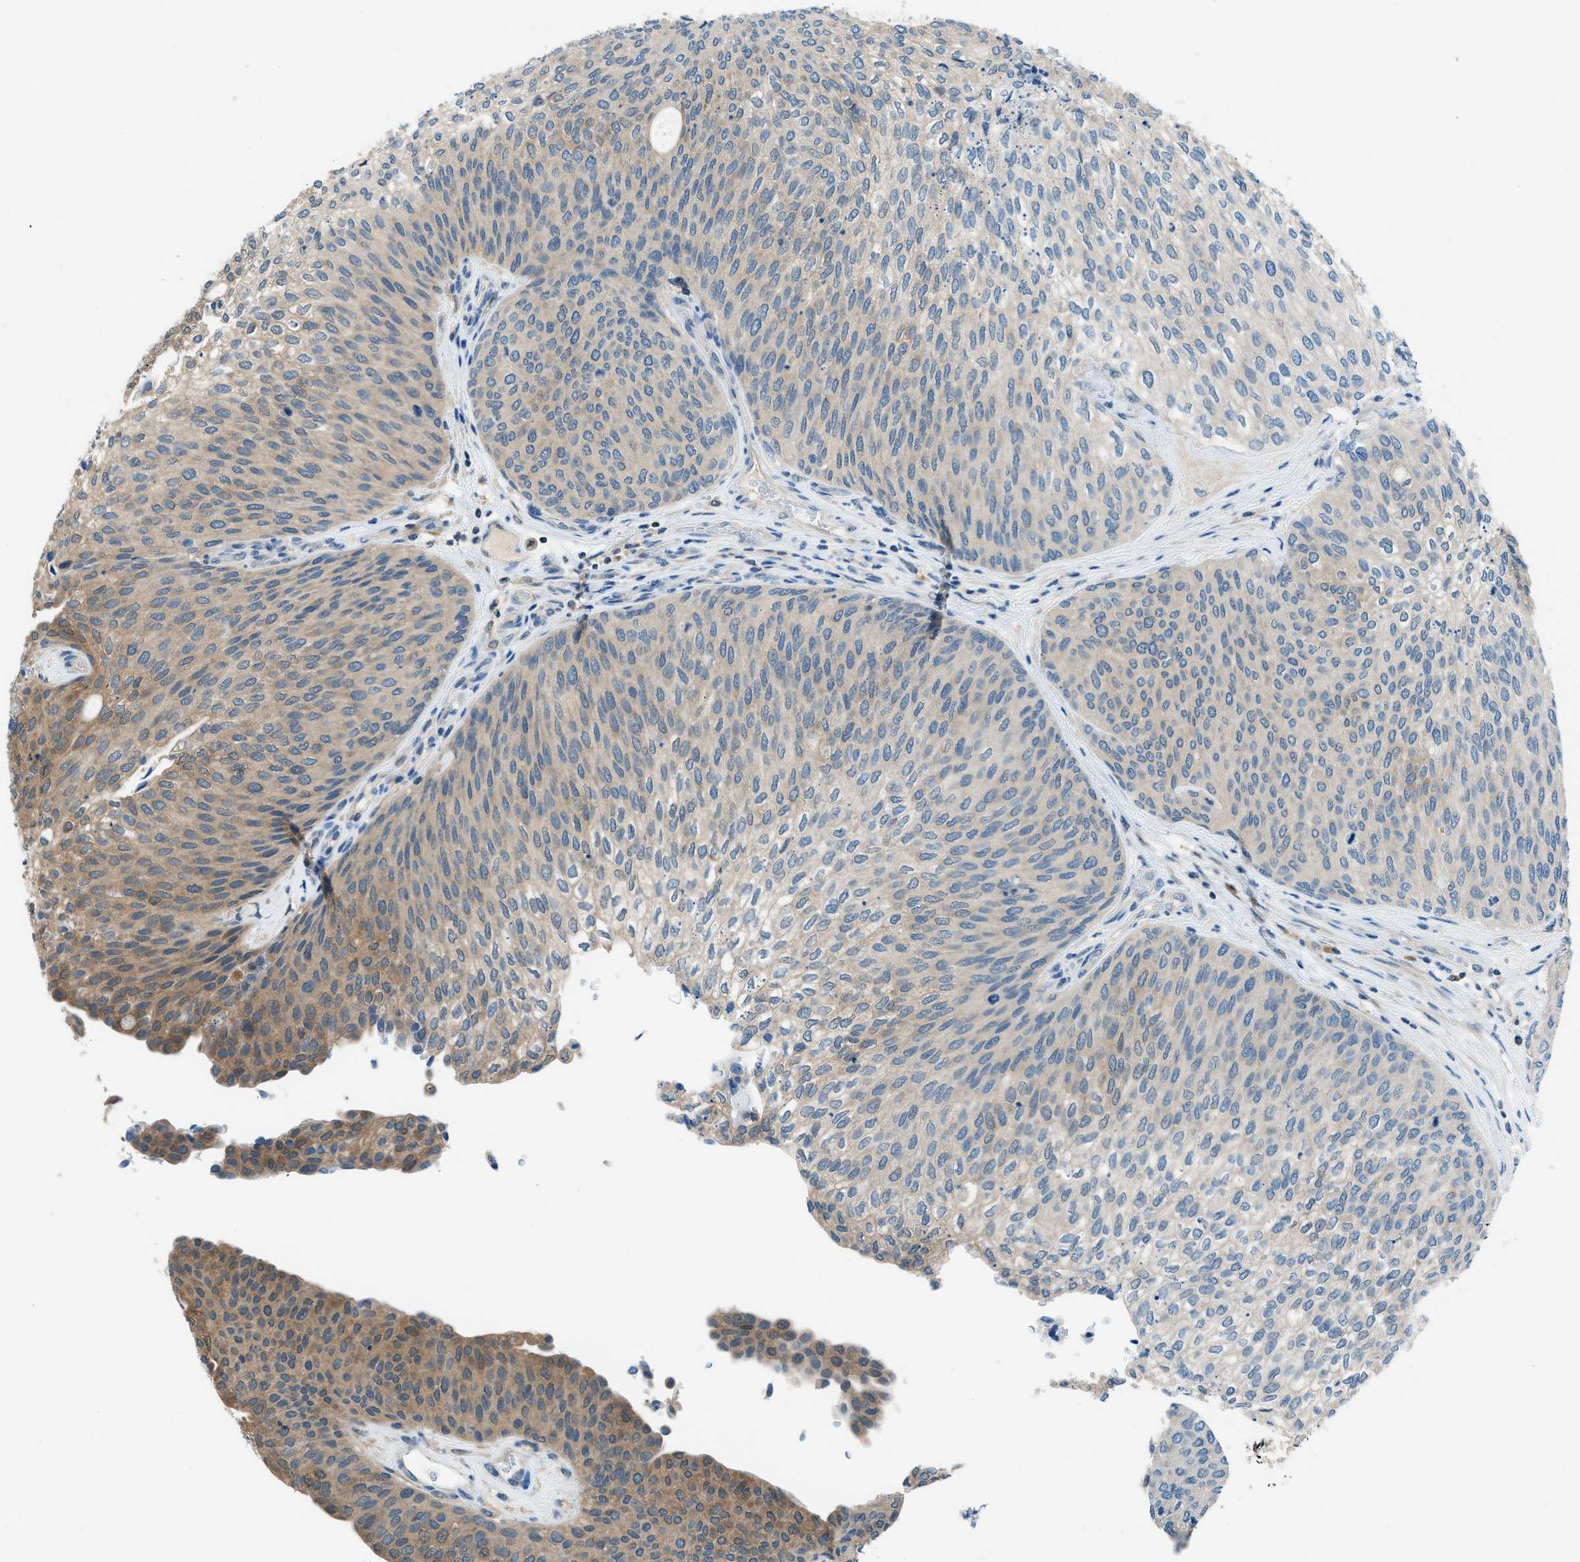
{"staining": {"intensity": "moderate", "quantity": "<25%", "location": "cytoplasmic/membranous"}, "tissue": "urothelial cancer", "cell_type": "Tumor cells", "image_type": "cancer", "snomed": [{"axis": "morphology", "description": "Urothelial carcinoma, Low grade"}, {"axis": "topography", "description": "Urinary bladder"}], "caption": "An immunohistochemistry (IHC) micrograph of tumor tissue is shown. Protein staining in brown labels moderate cytoplasmic/membranous positivity in low-grade urothelial carcinoma within tumor cells.", "gene": "ACP1", "patient": {"sex": "female", "age": 79}}